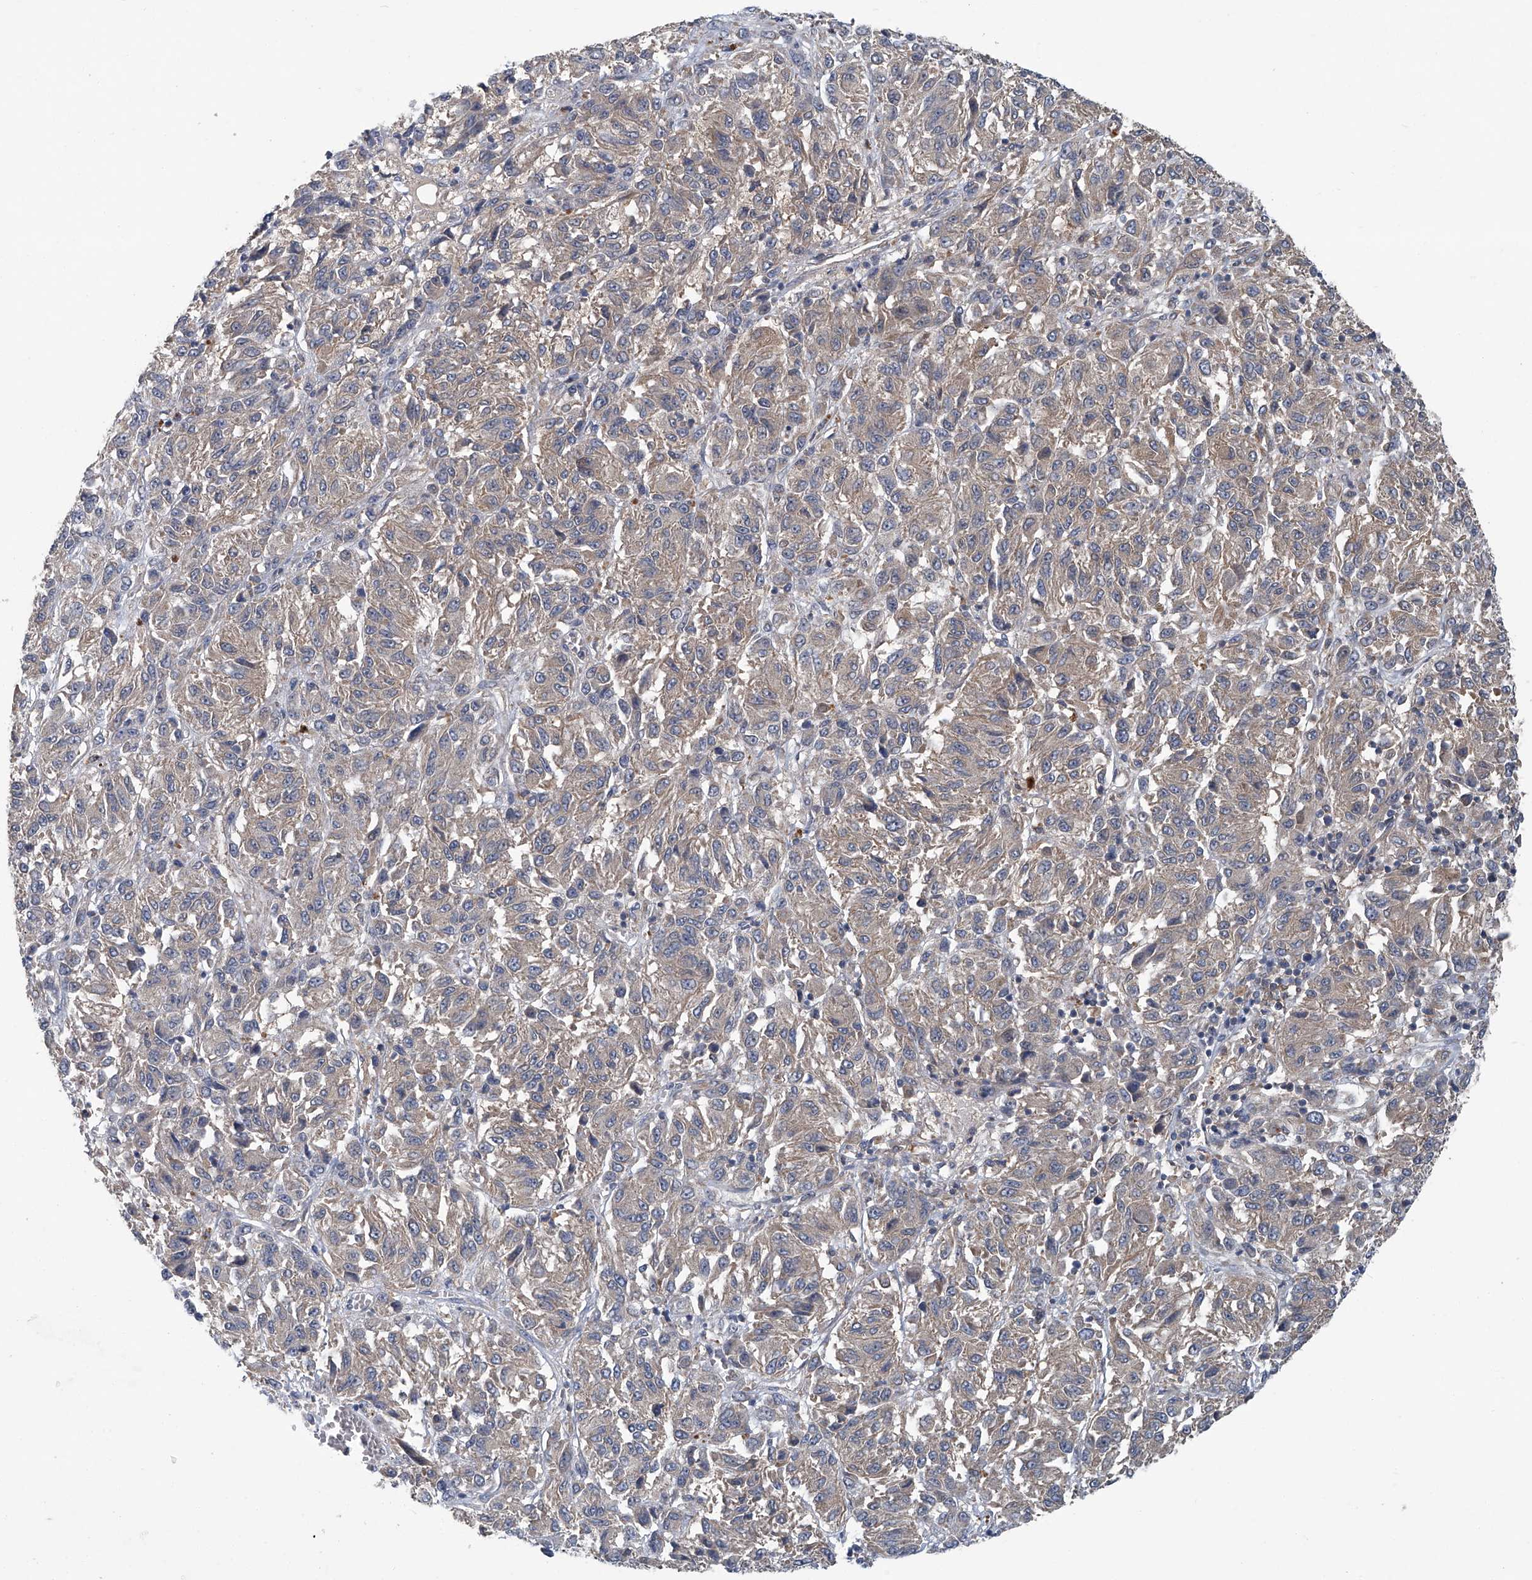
{"staining": {"intensity": "weak", "quantity": "25%-75%", "location": "cytoplasmic/membranous"}, "tissue": "melanoma", "cell_type": "Tumor cells", "image_type": "cancer", "snomed": [{"axis": "morphology", "description": "Malignant melanoma, Metastatic site"}, {"axis": "topography", "description": "Lung"}], "caption": "Immunohistochemistry histopathology image of malignant melanoma (metastatic site) stained for a protein (brown), which reveals low levels of weak cytoplasmic/membranous positivity in approximately 25%-75% of tumor cells.", "gene": "ANKRD34A", "patient": {"sex": "male", "age": 64}}